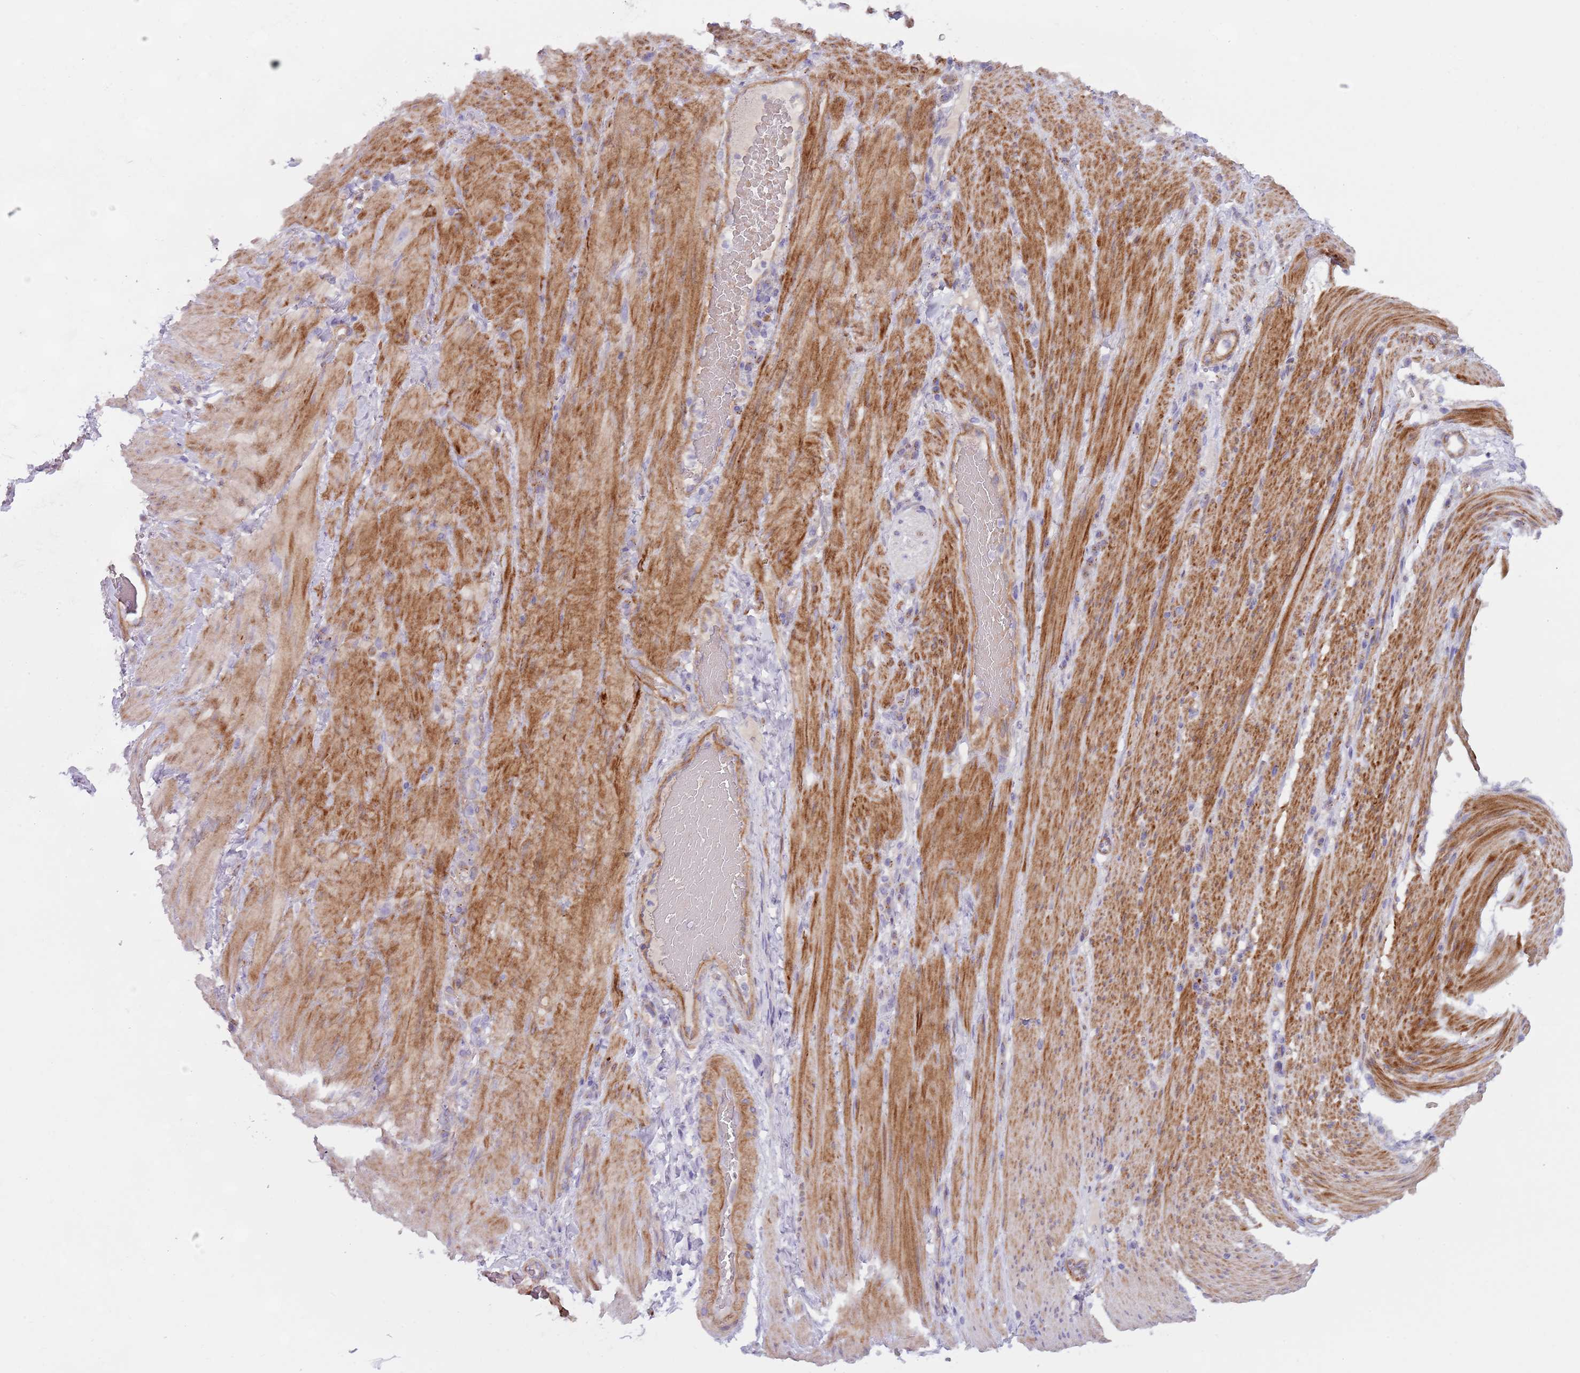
{"staining": {"intensity": "negative", "quantity": "none", "location": "none"}, "tissue": "stomach cancer", "cell_type": "Tumor cells", "image_type": "cancer", "snomed": [{"axis": "morphology", "description": "Normal tissue, NOS"}, {"axis": "morphology", "description": "Adenocarcinoma, NOS"}, {"axis": "topography", "description": "Stomach"}], "caption": "There is no significant positivity in tumor cells of stomach cancer (adenocarcinoma).", "gene": "TINAGL1", "patient": {"sex": "female", "age": 64}}